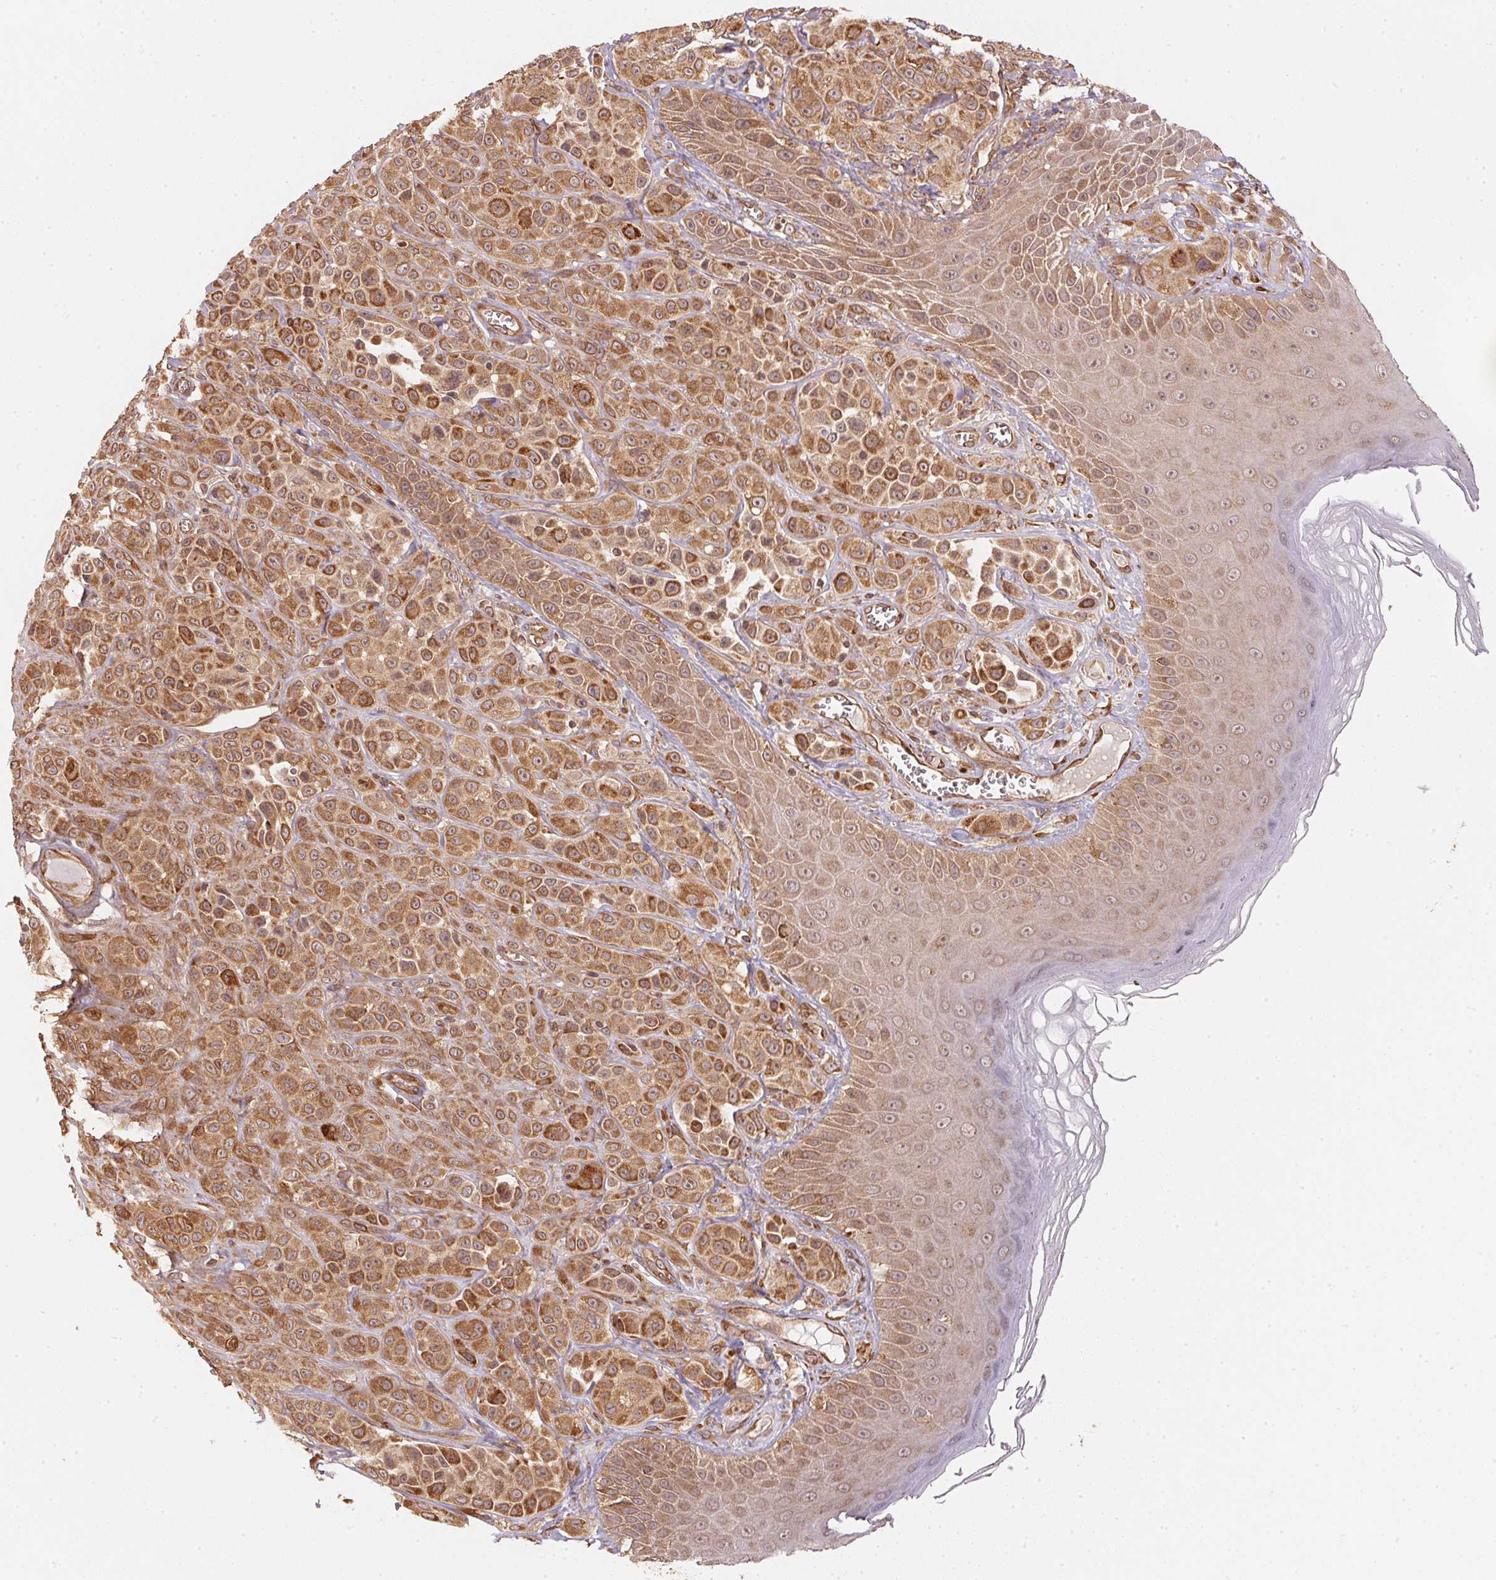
{"staining": {"intensity": "moderate", "quantity": ">75%", "location": "cytoplasmic/membranous"}, "tissue": "melanoma", "cell_type": "Tumor cells", "image_type": "cancer", "snomed": [{"axis": "morphology", "description": "Malignant melanoma, NOS"}, {"axis": "topography", "description": "Skin"}], "caption": "Moderate cytoplasmic/membranous staining is appreciated in approximately >75% of tumor cells in melanoma.", "gene": "STRN4", "patient": {"sex": "male", "age": 67}}